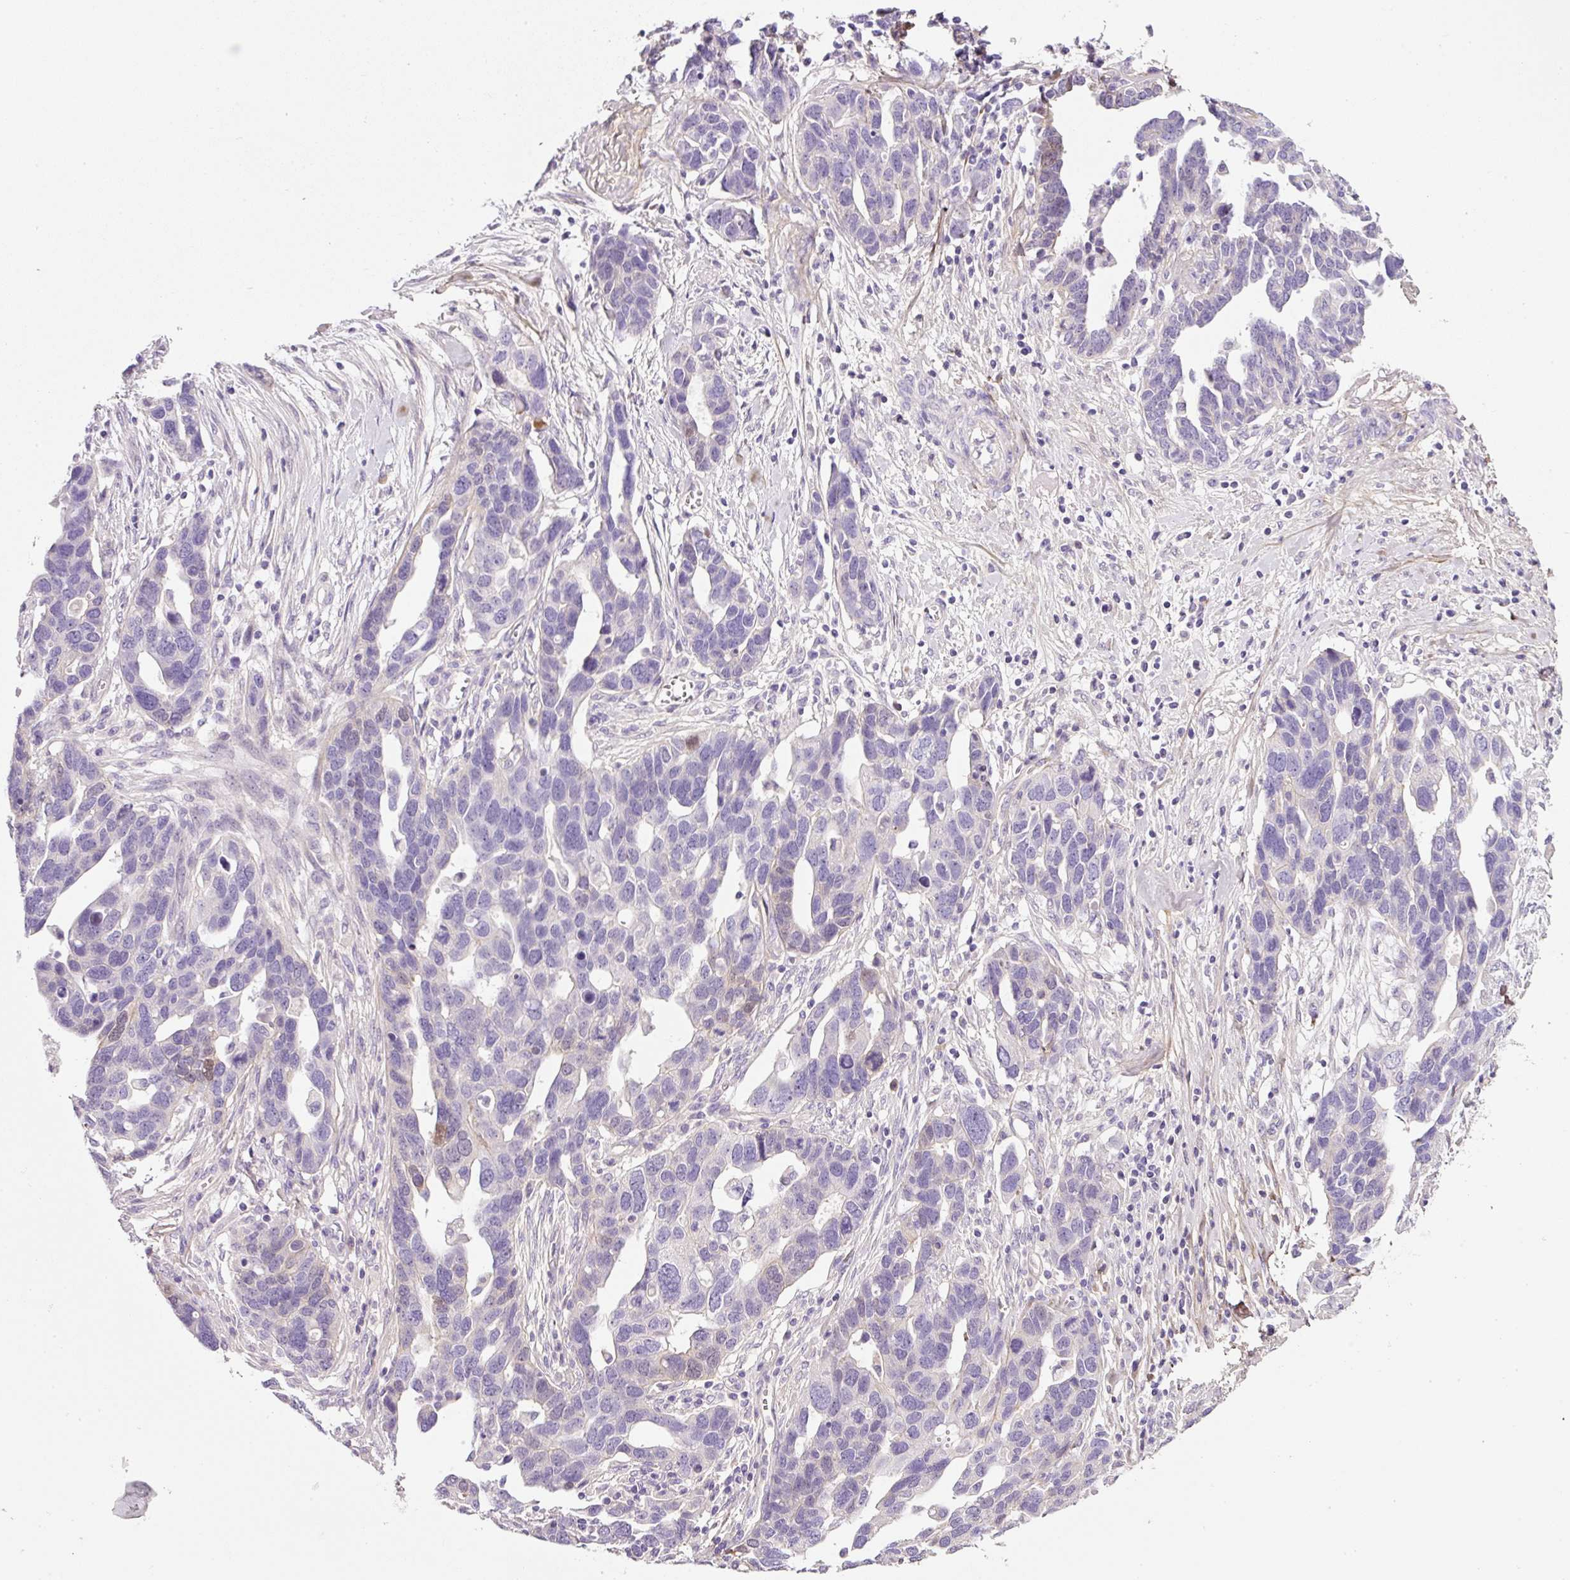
{"staining": {"intensity": "negative", "quantity": "none", "location": "none"}, "tissue": "ovarian cancer", "cell_type": "Tumor cells", "image_type": "cancer", "snomed": [{"axis": "morphology", "description": "Cystadenocarcinoma, serous, NOS"}, {"axis": "topography", "description": "Ovary"}], "caption": "Histopathology image shows no significant protein staining in tumor cells of ovarian serous cystadenocarcinoma.", "gene": "SOS2", "patient": {"sex": "female", "age": 54}}